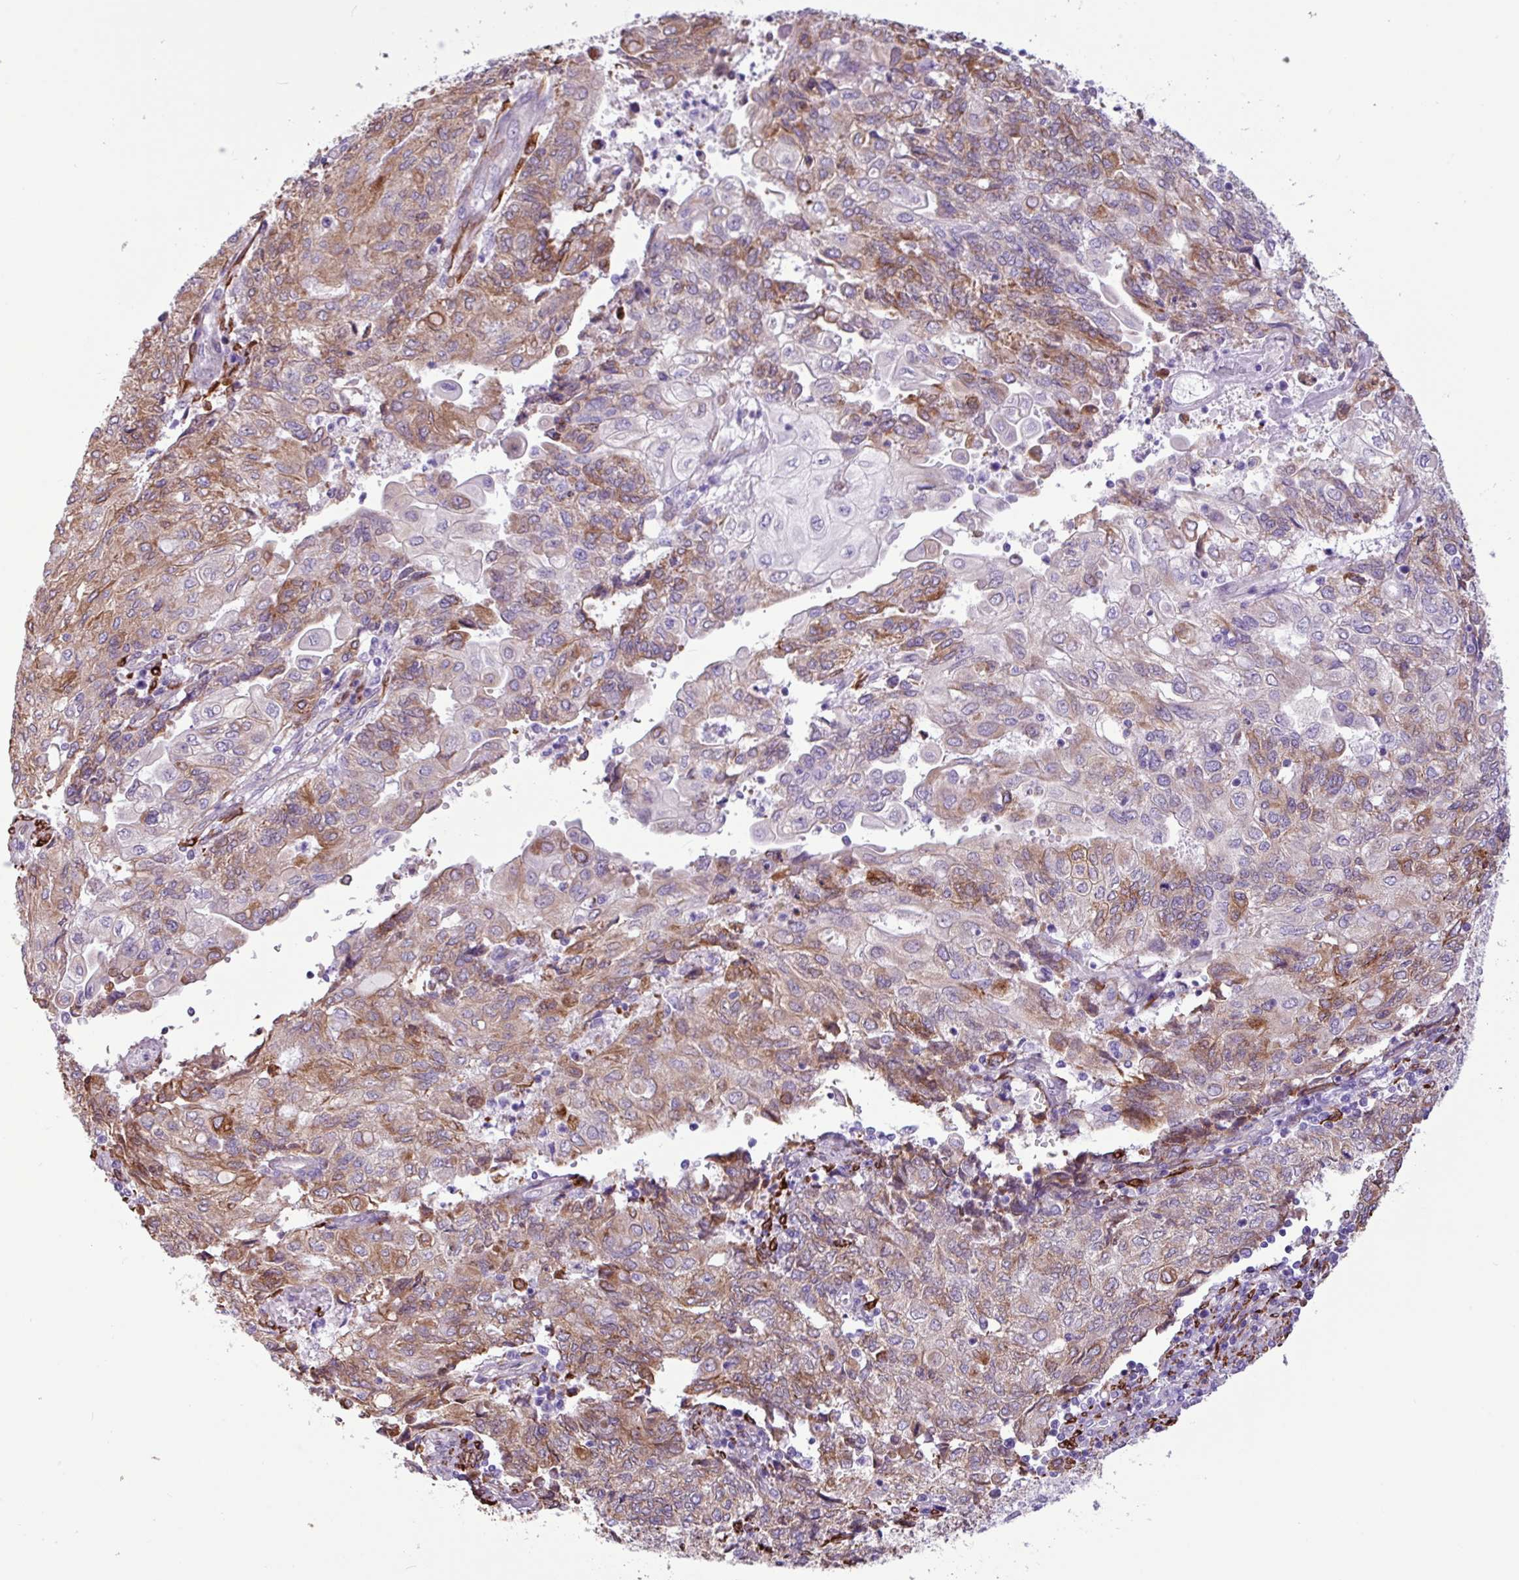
{"staining": {"intensity": "moderate", "quantity": "25%-75%", "location": "cytoplasmic/membranous"}, "tissue": "endometrial cancer", "cell_type": "Tumor cells", "image_type": "cancer", "snomed": [{"axis": "morphology", "description": "Adenocarcinoma, NOS"}, {"axis": "topography", "description": "Endometrium"}], "caption": "A histopathology image of adenocarcinoma (endometrial) stained for a protein displays moderate cytoplasmic/membranous brown staining in tumor cells.", "gene": "SLC38A1", "patient": {"sex": "female", "age": 54}}